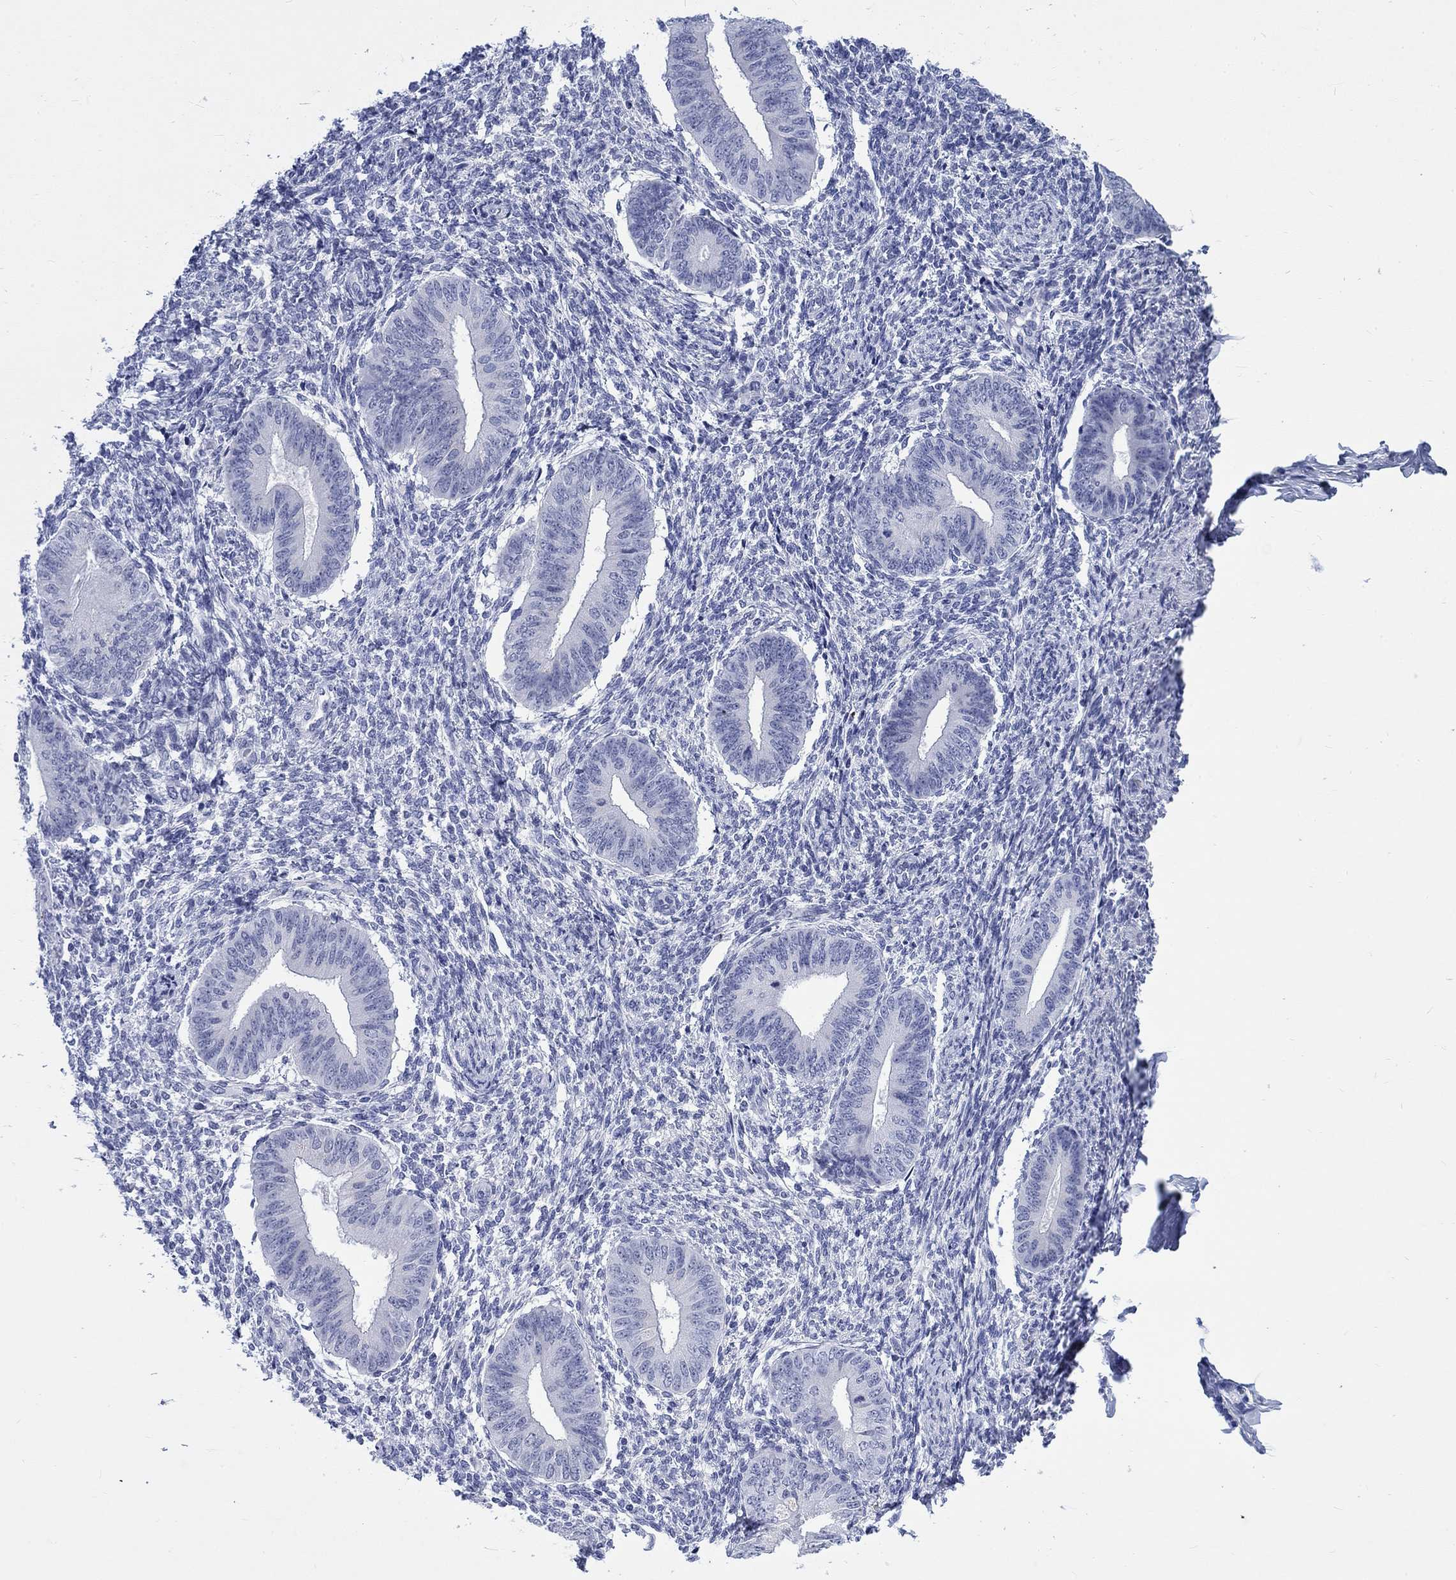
{"staining": {"intensity": "negative", "quantity": "none", "location": "none"}, "tissue": "endometrium", "cell_type": "Cells in endometrial stroma", "image_type": "normal", "snomed": [{"axis": "morphology", "description": "Normal tissue, NOS"}, {"axis": "topography", "description": "Endometrium"}], "caption": "DAB (3,3'-diaminobenzidine) immunohistochemical staining of normal human endometrium exhibits no significant expression in cells in endometrial stroma. (Brightfield microscopy of DAB (3,3'-diaminobenzidine) IHC at high magnification).", "gene": "KRT76", "patient": {"sex": "female", "age": 47}}